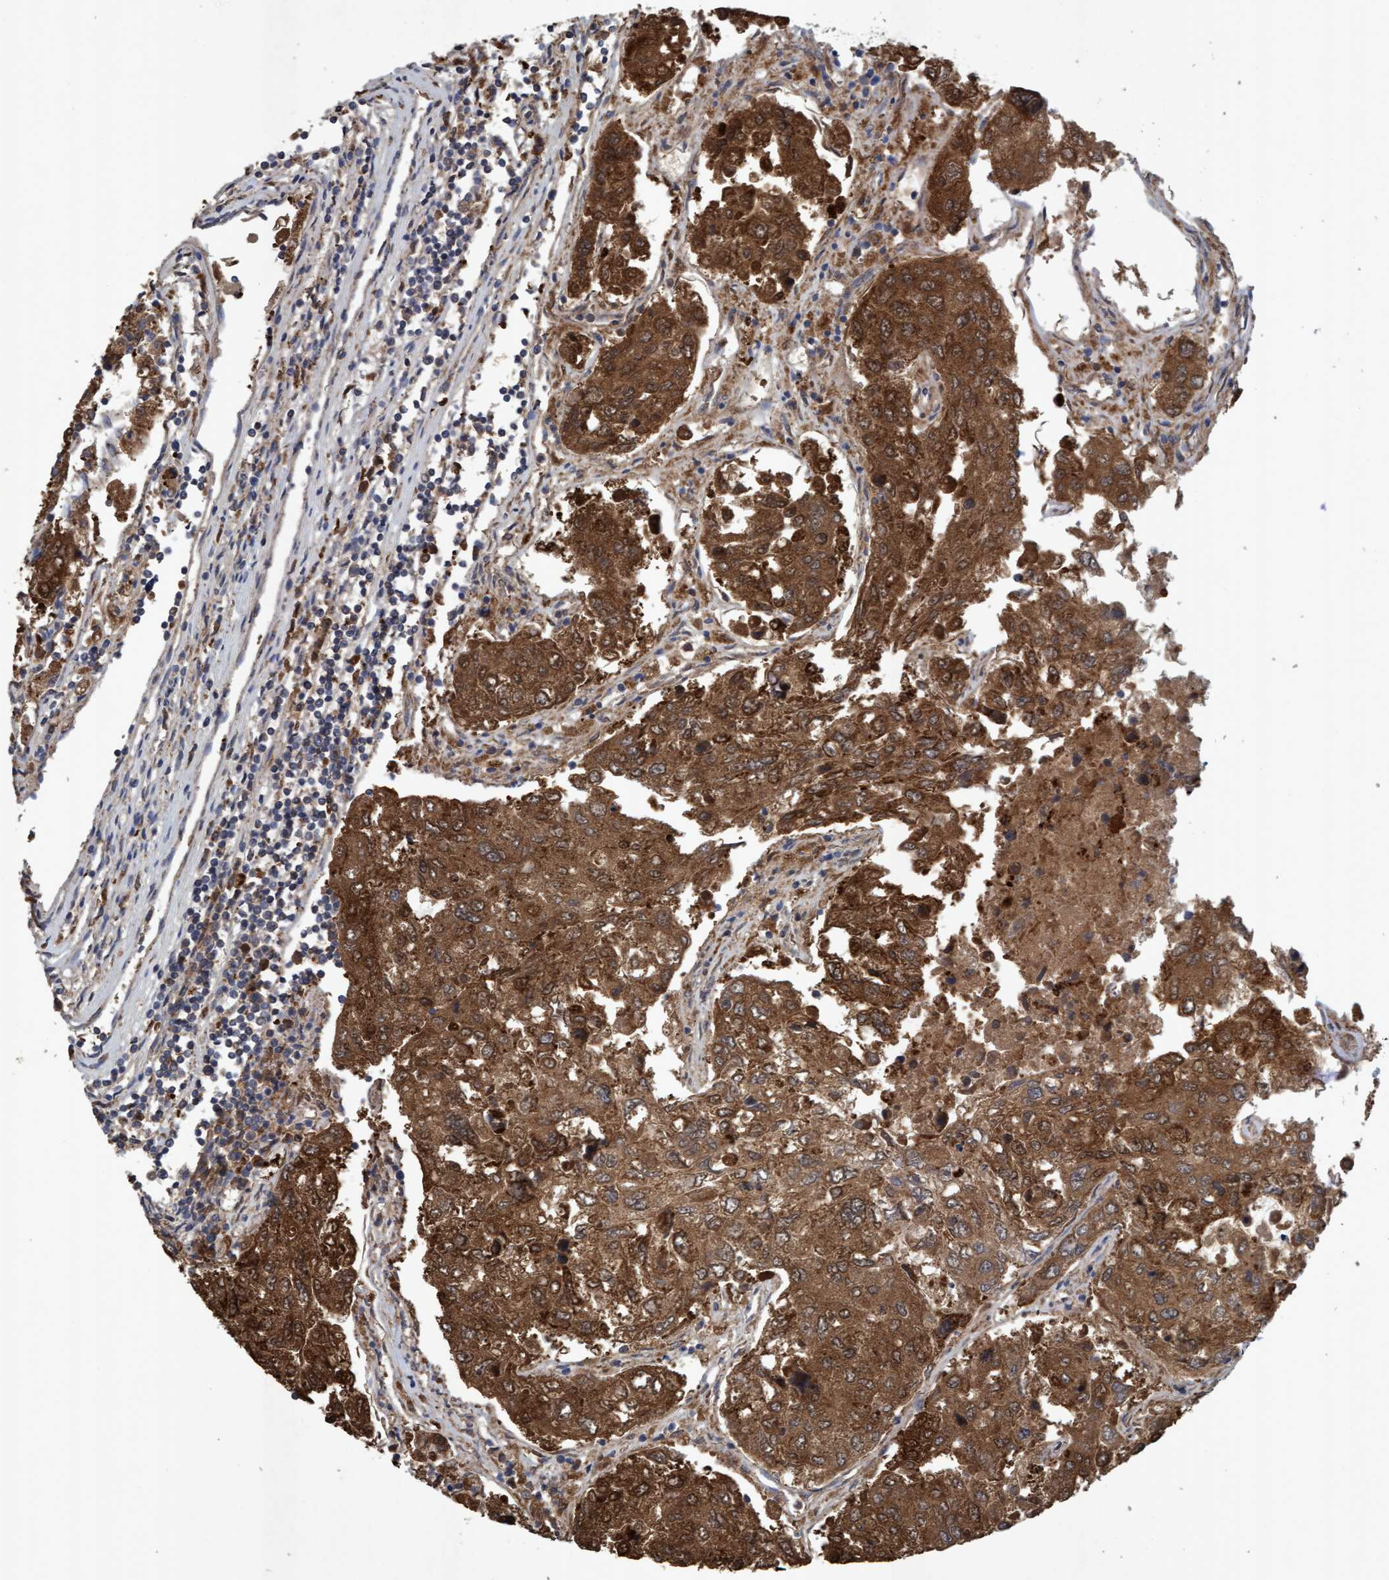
{"staining": {"intensity": "strong", "quantity": ">75%", "location": "cytoplasmic/membranous,nuclear"}, "tissue": "urothelial cancer", "cell_type": "Tumor cells", "image_type": "cancer", "snomed": [{"axis": "morphology", "description": "Urothelial carcinoma, High grade"}, {"axis": "topography", "description": "Lymph node"}, {"axis": "topography", "description": "Urinary bladder"}], "caption": "IHC photomicrograph of neoplastic tissue: human high-grade urothelial carcinoma stained using immunohistochemistry (IHC) displays high levels of strong protein expression localized specifically in the cytoplasmic/membranous and nuclear of tumor cells, appearing as a cytoplasmic/membranous and nuclear brown color.", "gene": "ATPAF2", "patient": {"sex": "male", "age": 51}}